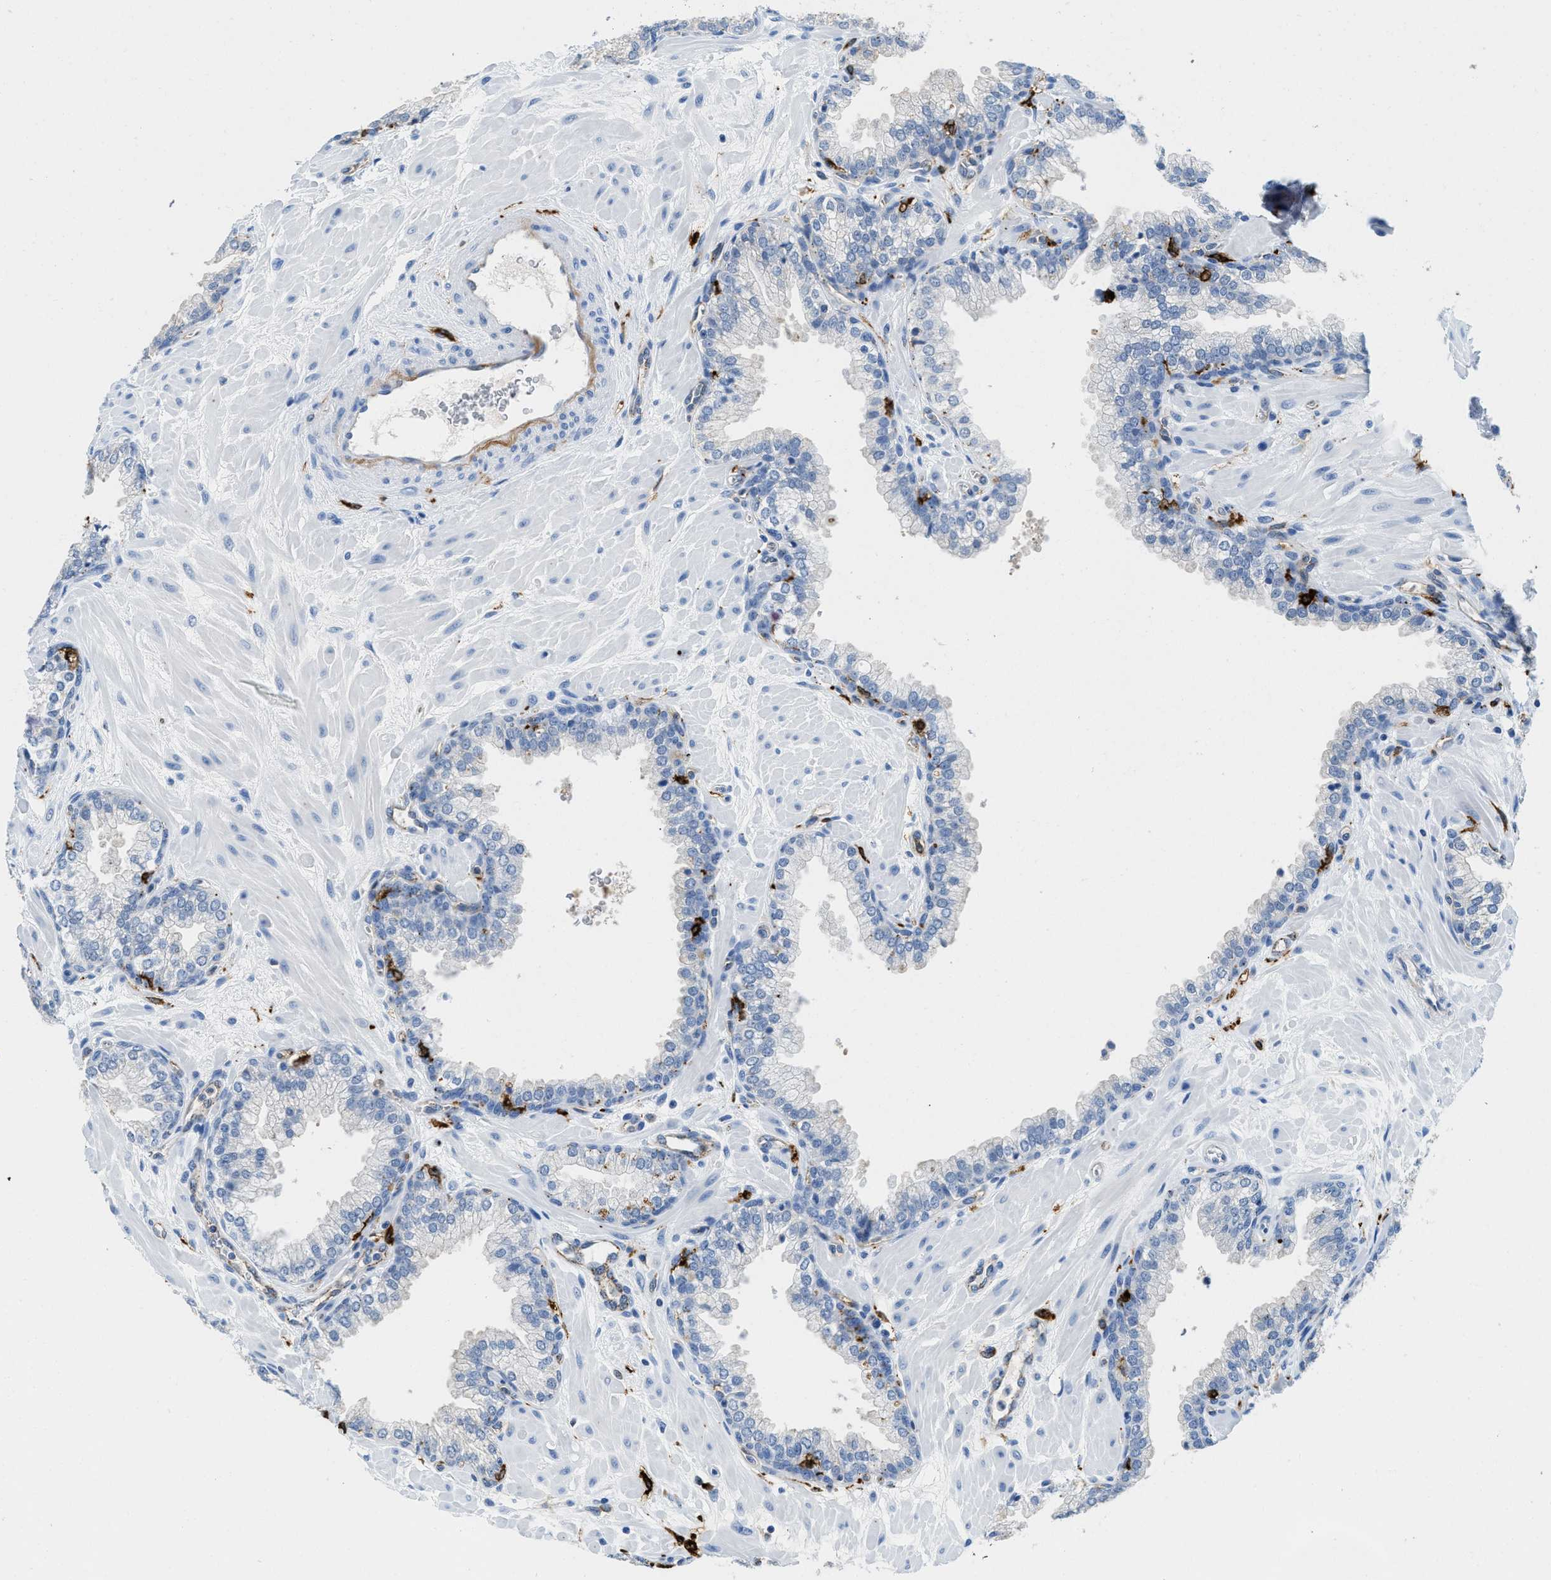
{"staining": {"intensity": "moderate", "quantity": "<25%", "location": "cytoplasmic/membranous"}, "tissue": "prostate", "cell_type": "Glandular cells", "image_type": "normal", "snomed": [{"axis": "morphology", "description": "Normal tissue, NOS"}, {"axis": "morphology", "description": "Urothelial carcinoma, Low grade"}, {"axis": "topography", "description": "Urinary bladder"}, {"axis": "topography", "description": "Prostate"}], "caption": "Protein expression analysis of unremarkable human prostate reveals moderate cytoplasmic/membranous positivity in about <25% of glandular cells.", "gene": "CD226", "patient": {"sex": "male", "age": 60}}